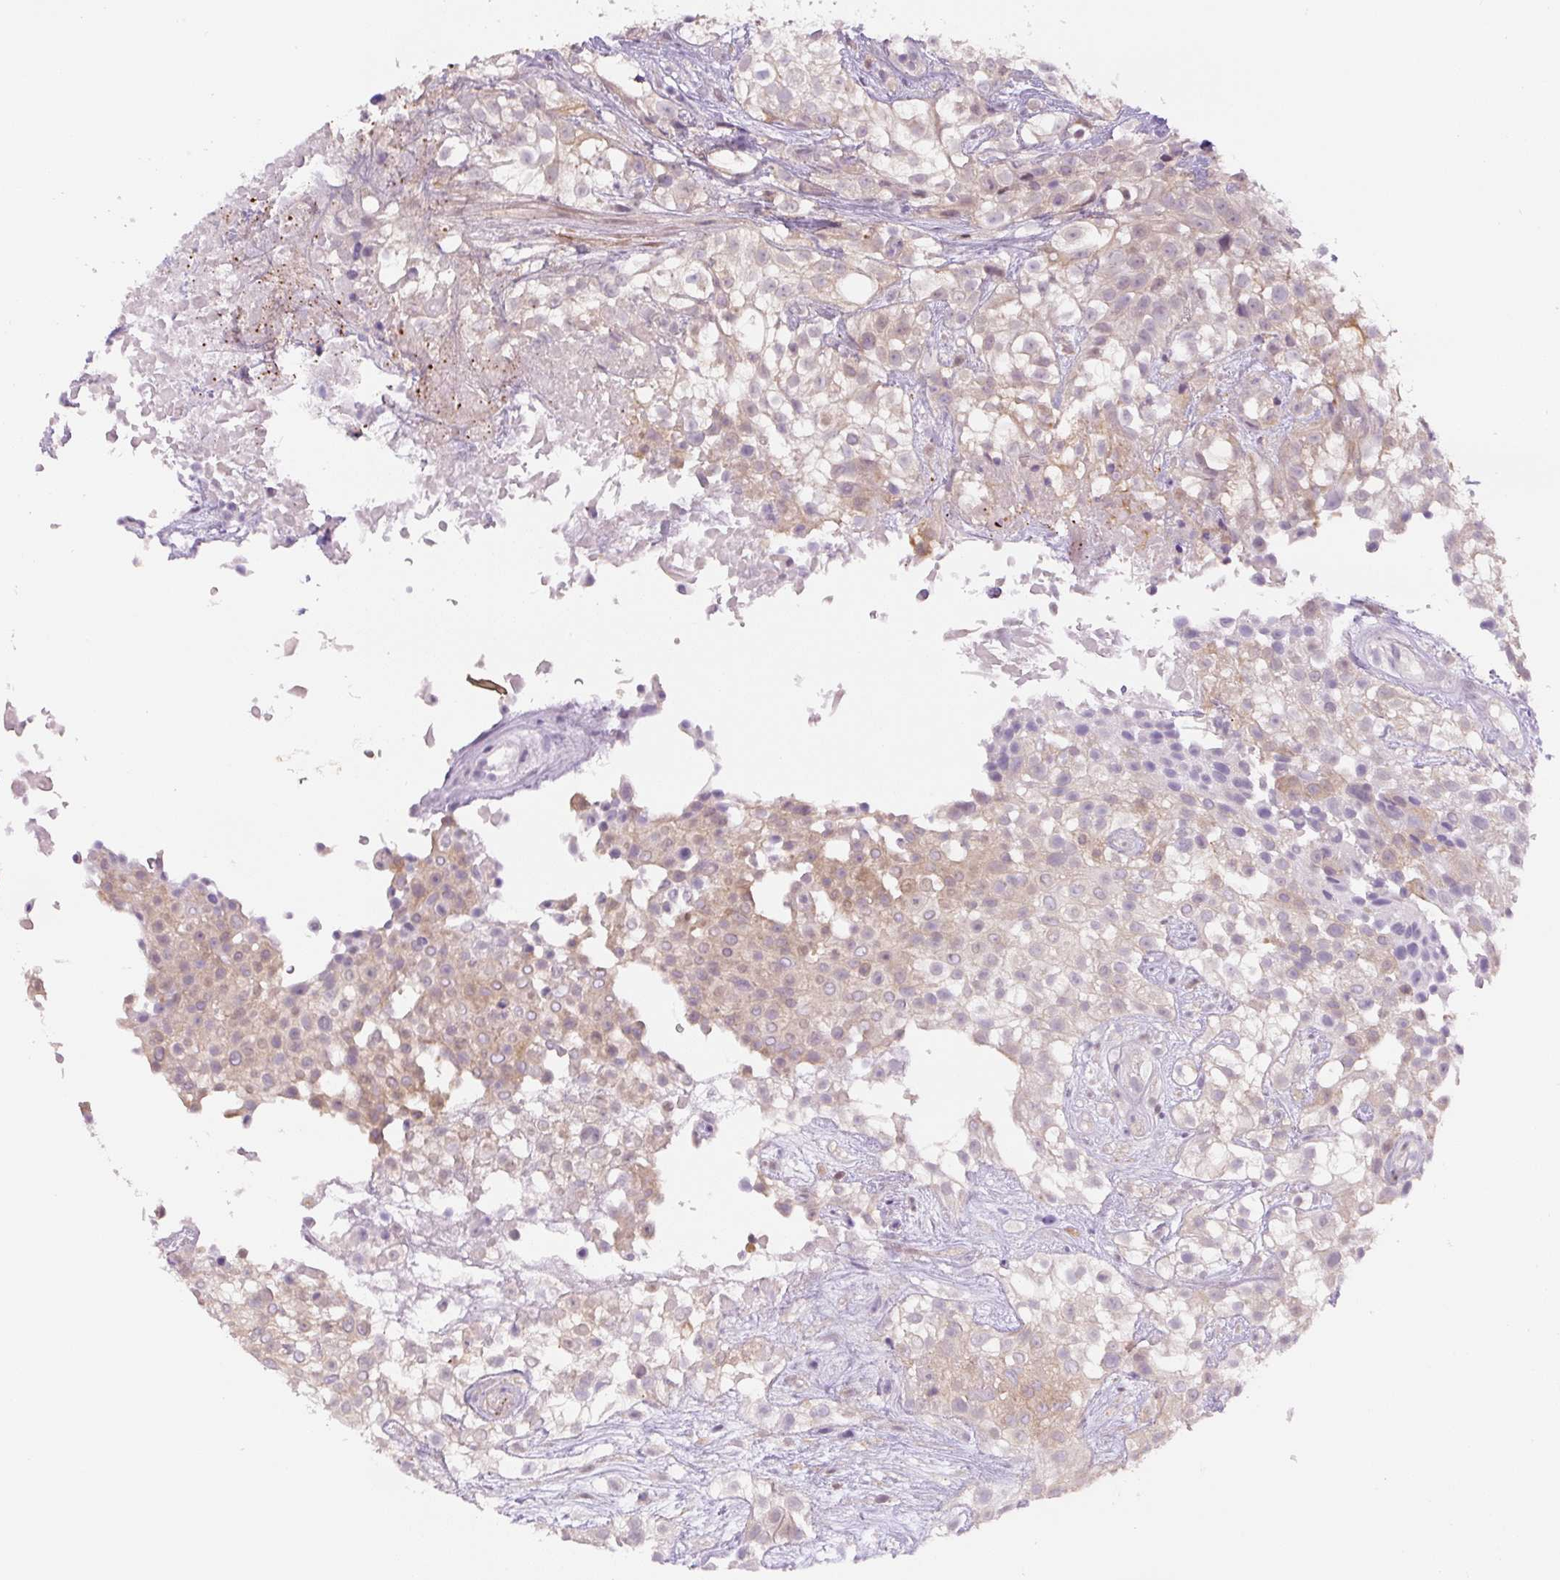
{"staining": {"intensity": "weak", "quantity": "<25%", "location": "cytoplasmic/membranous"}, "tissue": "urothelial cancer", "cell_type": "Tumor cells", "image_type": "cancer", "snomed": [{"axis": "morphology", "description": "Urothelial carcinoma, High grade"}, {"axis": "topography", "description": "Urinary bladder"}], "caption": "IHC micrograph of urothelial carcinoma (high-grade) stained for a protein (brown), which displays no expression in tumor cells.", "gene": "SPSB2", "patient": {"sex": "male", "age": 56}}